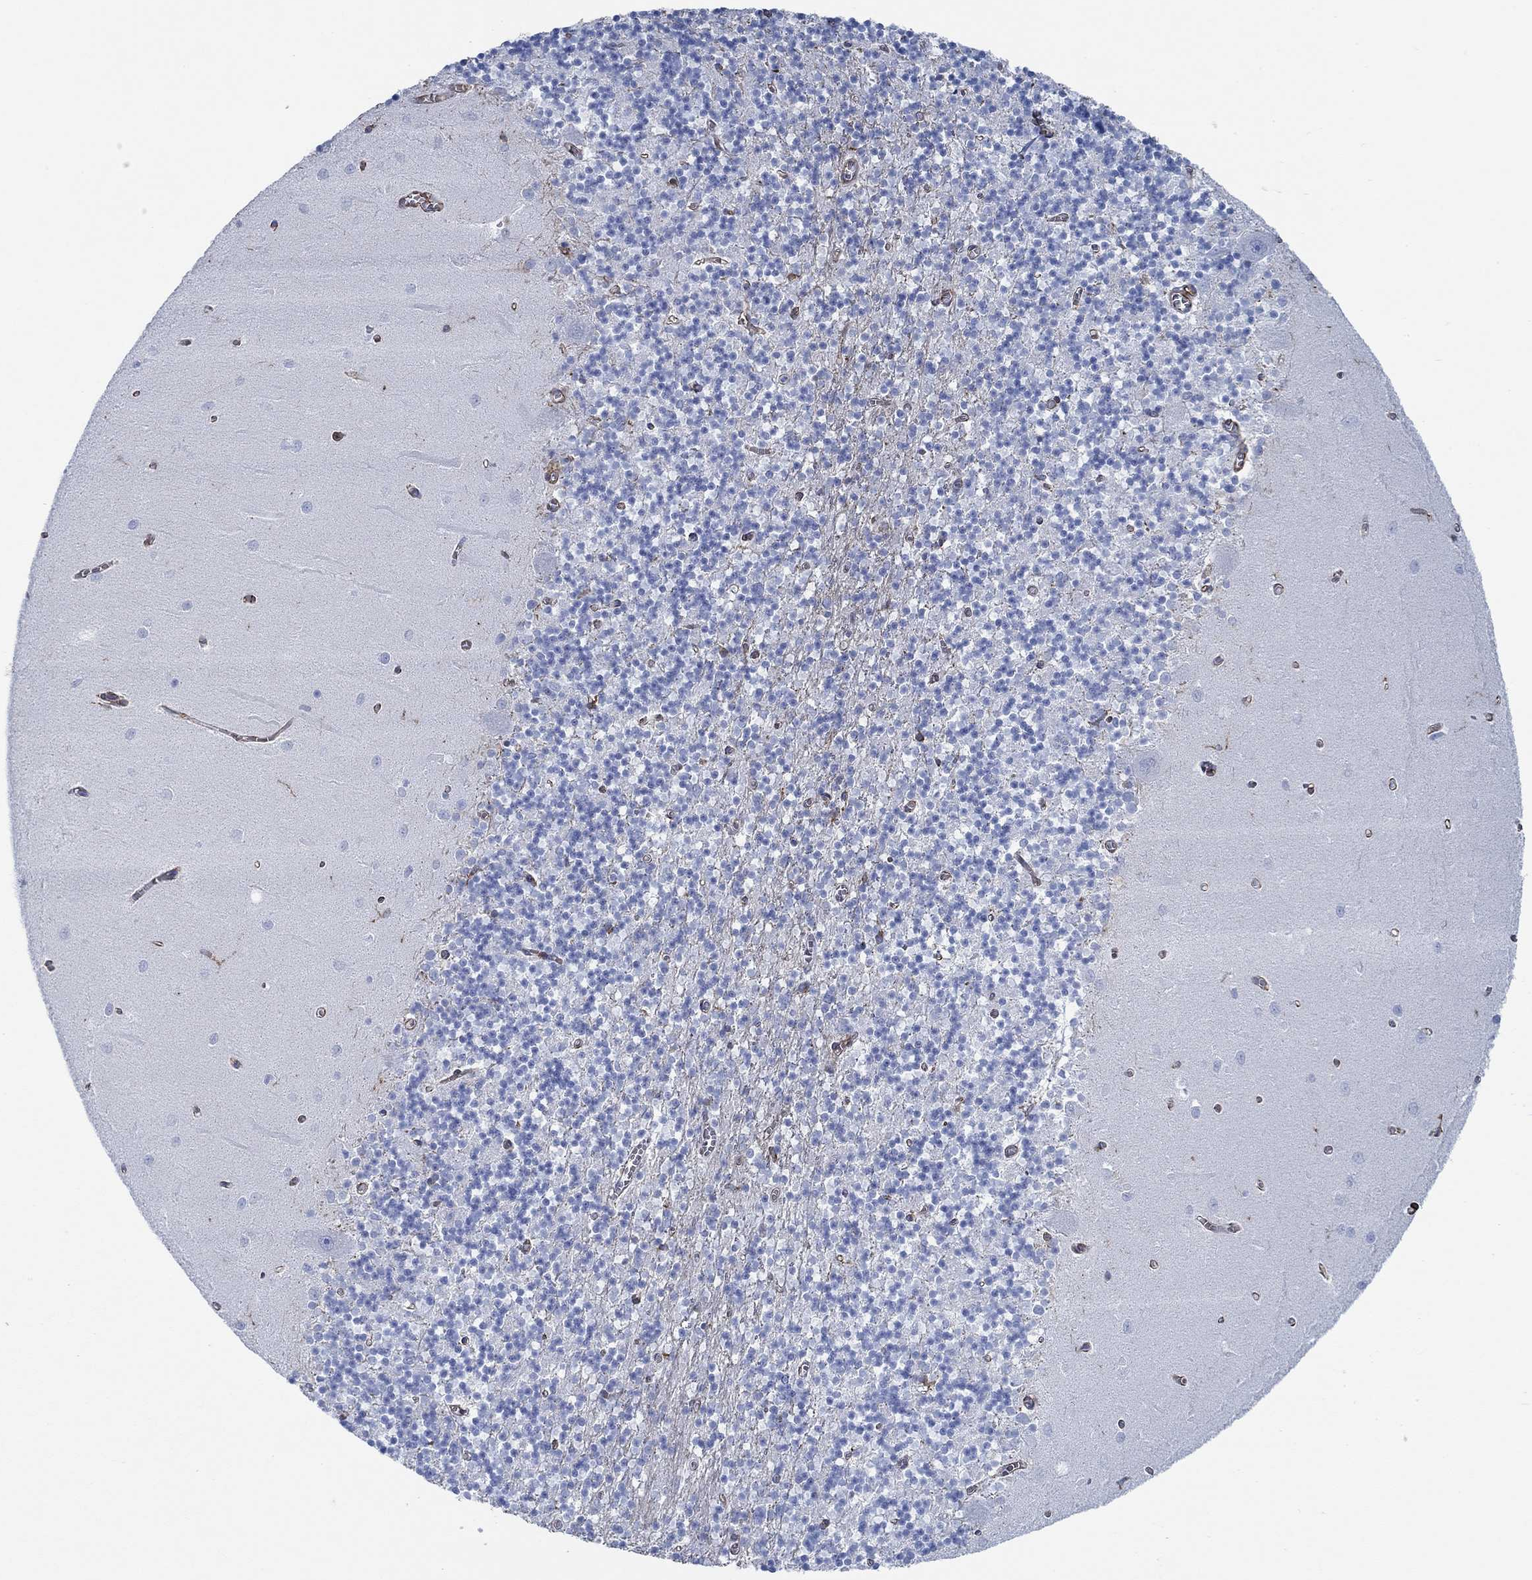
{"staining": {"intensity": "strong", "quantity": "<25%", "location": "cytoplasmic/membranous"}, "tissue": "cerebellum", "cell_type": "Cells in granular layer", "image_type": "normal", "snomed": [{"axis": "morphology", "description": "Normal tissue, NOS"}, {"axis": "topography", "description": "Cerebellum"}], "caption": "Cerebellum stained for a protein (brown) demonstrates strong cytoplasmic/membranous positive expression in about <25% of cells in granular layer.", "gene": "STC2", "patient": {"sex": "female", "age": 64}}